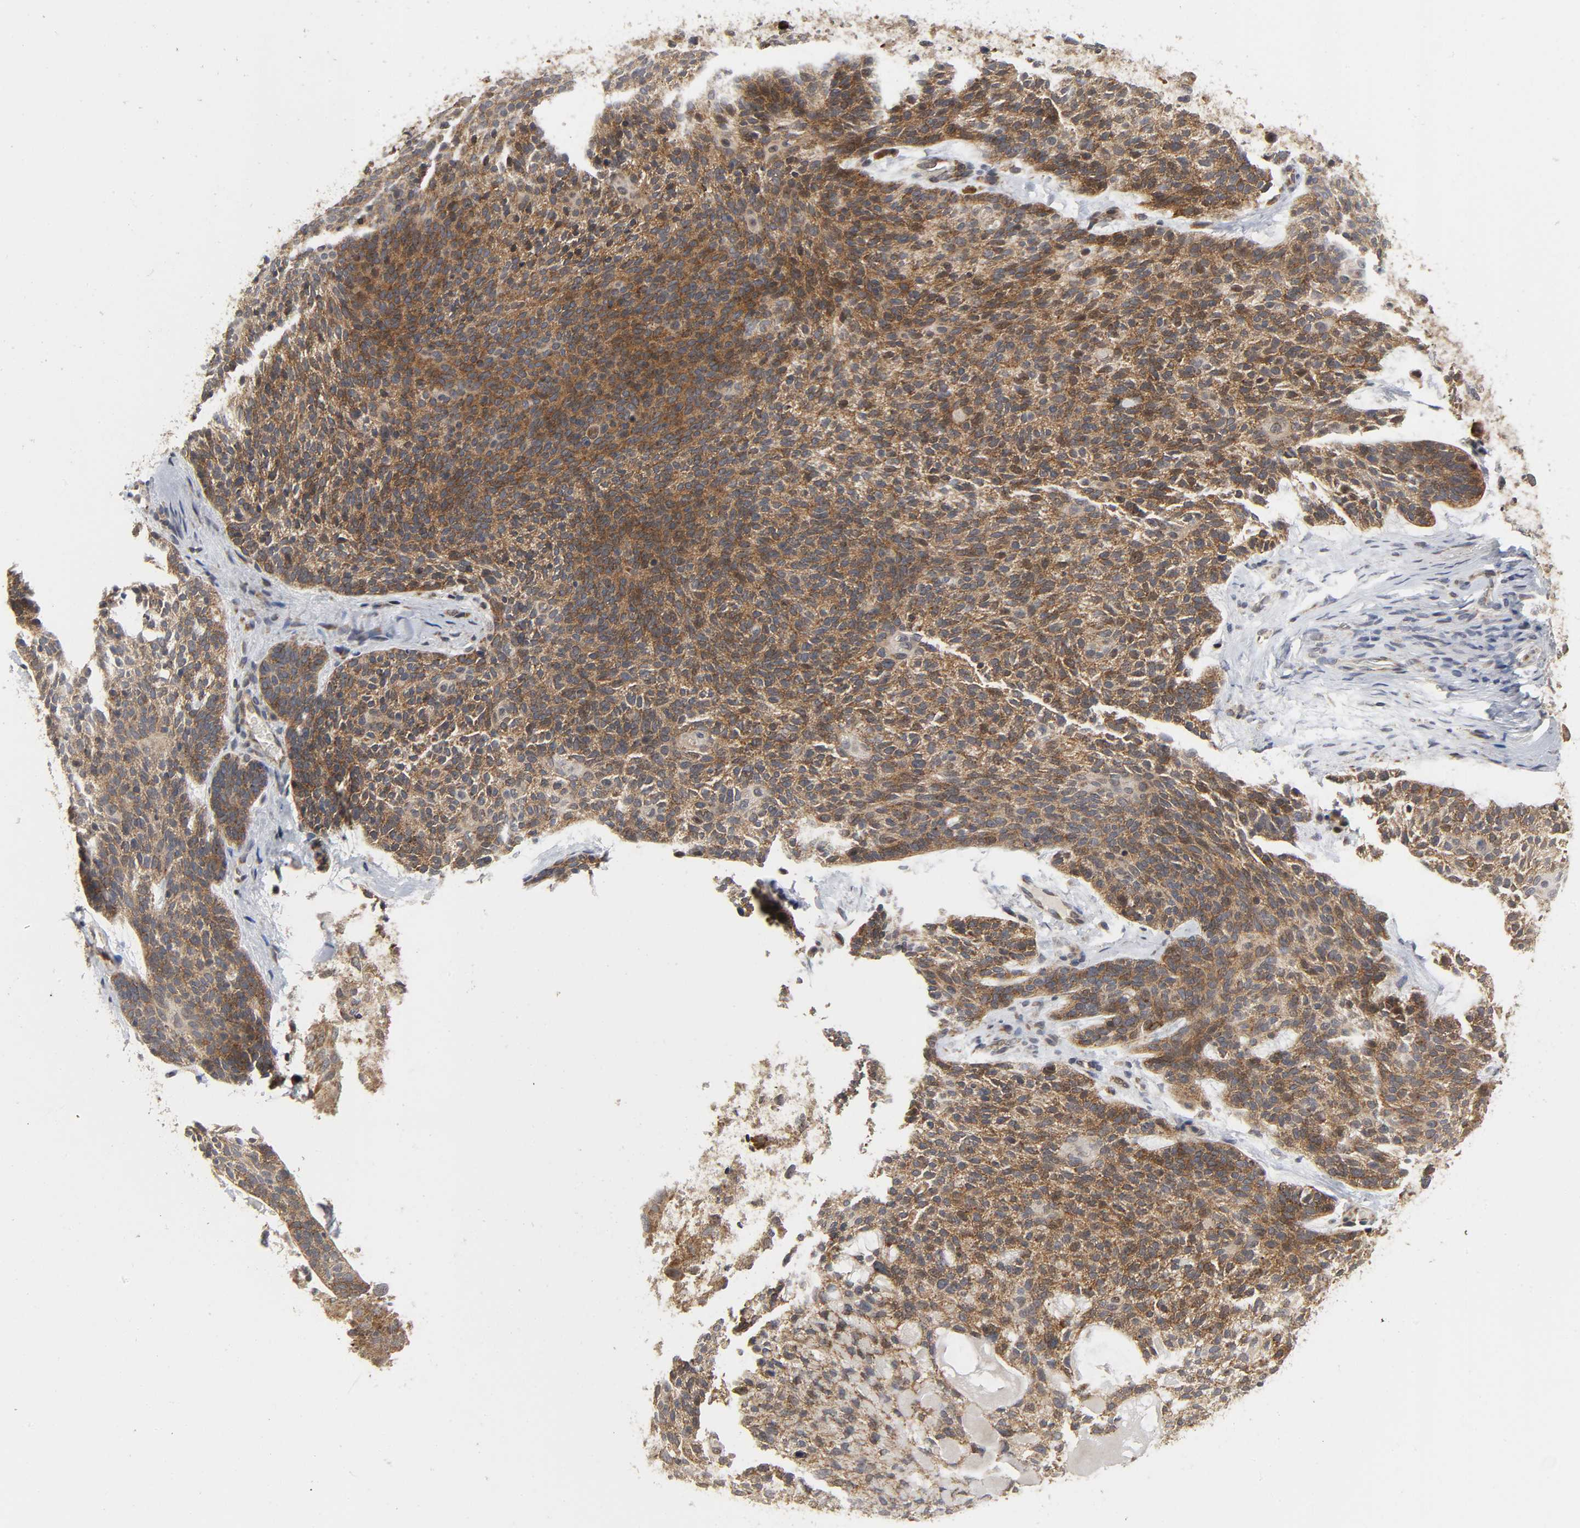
{"staining": {"intensity": "moderate", "quantity": ">75%", "location": "cytoplasmic/membranous"}, "tissue": "skin cancer", "cell_type": "Tumor cells", "image_type": "cancer", "snomed": [{"axis": "morphology", "description": "Normal tissue, NOS"}, {"axis": "morphology", "description": "Basal cell carcinoma"}, {"axis": "topography", "description": "Skin"}], "caption": "IHC (DAB (3,3'-diaminobenzidine)) staining of skin cancer (basal cell carcinoma) displays moderate cytoplasmic/membranous protein positivity in about >75% of tumor cells. The staining is performed using DAB (3,3'-diaminobenzidine) brown chromogen to label protein expression. The nuclei are counter-stained blue using hematoxylin.", "gene": "SLC30A9", "patient": {"sex": "female", "age": 70}}